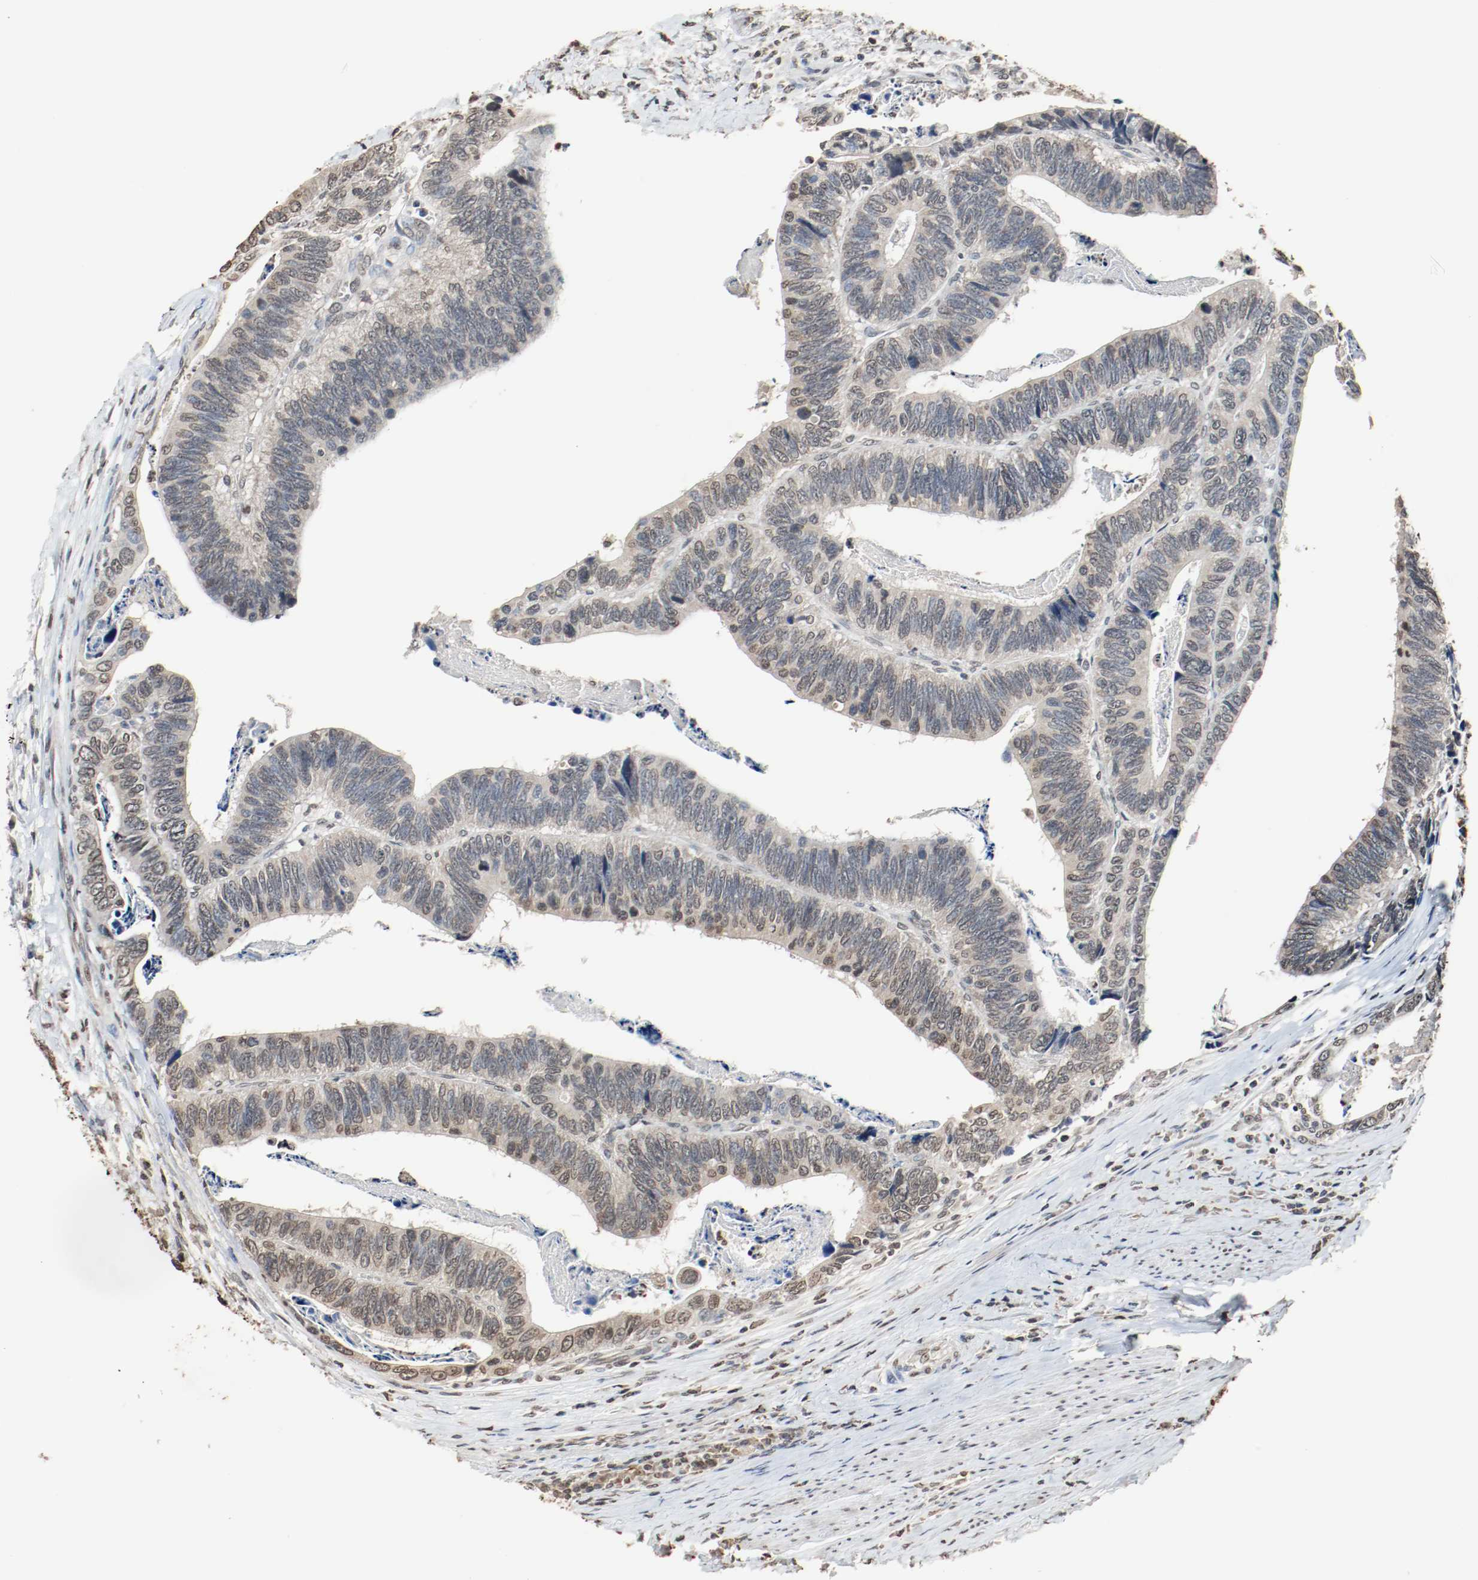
{"staining": {"intensity": "weak", "quantity": "25%-75%", "location": "cytoplasmic/membranous"}, "tissue": "colorectal cancer", "cell_type": "Tumor cells", "image_type": "cancer", "snomed": [{"axis": "morphology", "description": "Adenocarcinoma, NOS"}, {"axis": "topography", "description": "Colon"}], "caption": "This image reveals immunohistochemistry (IHC) staining of colorectal adenocarcinoma, with low weak cytoplasmic/membranous expression in approximately 25%-75% of tumor cells.", "gene": "RTN4", "patient": {"sex": "male", "age": 72}}